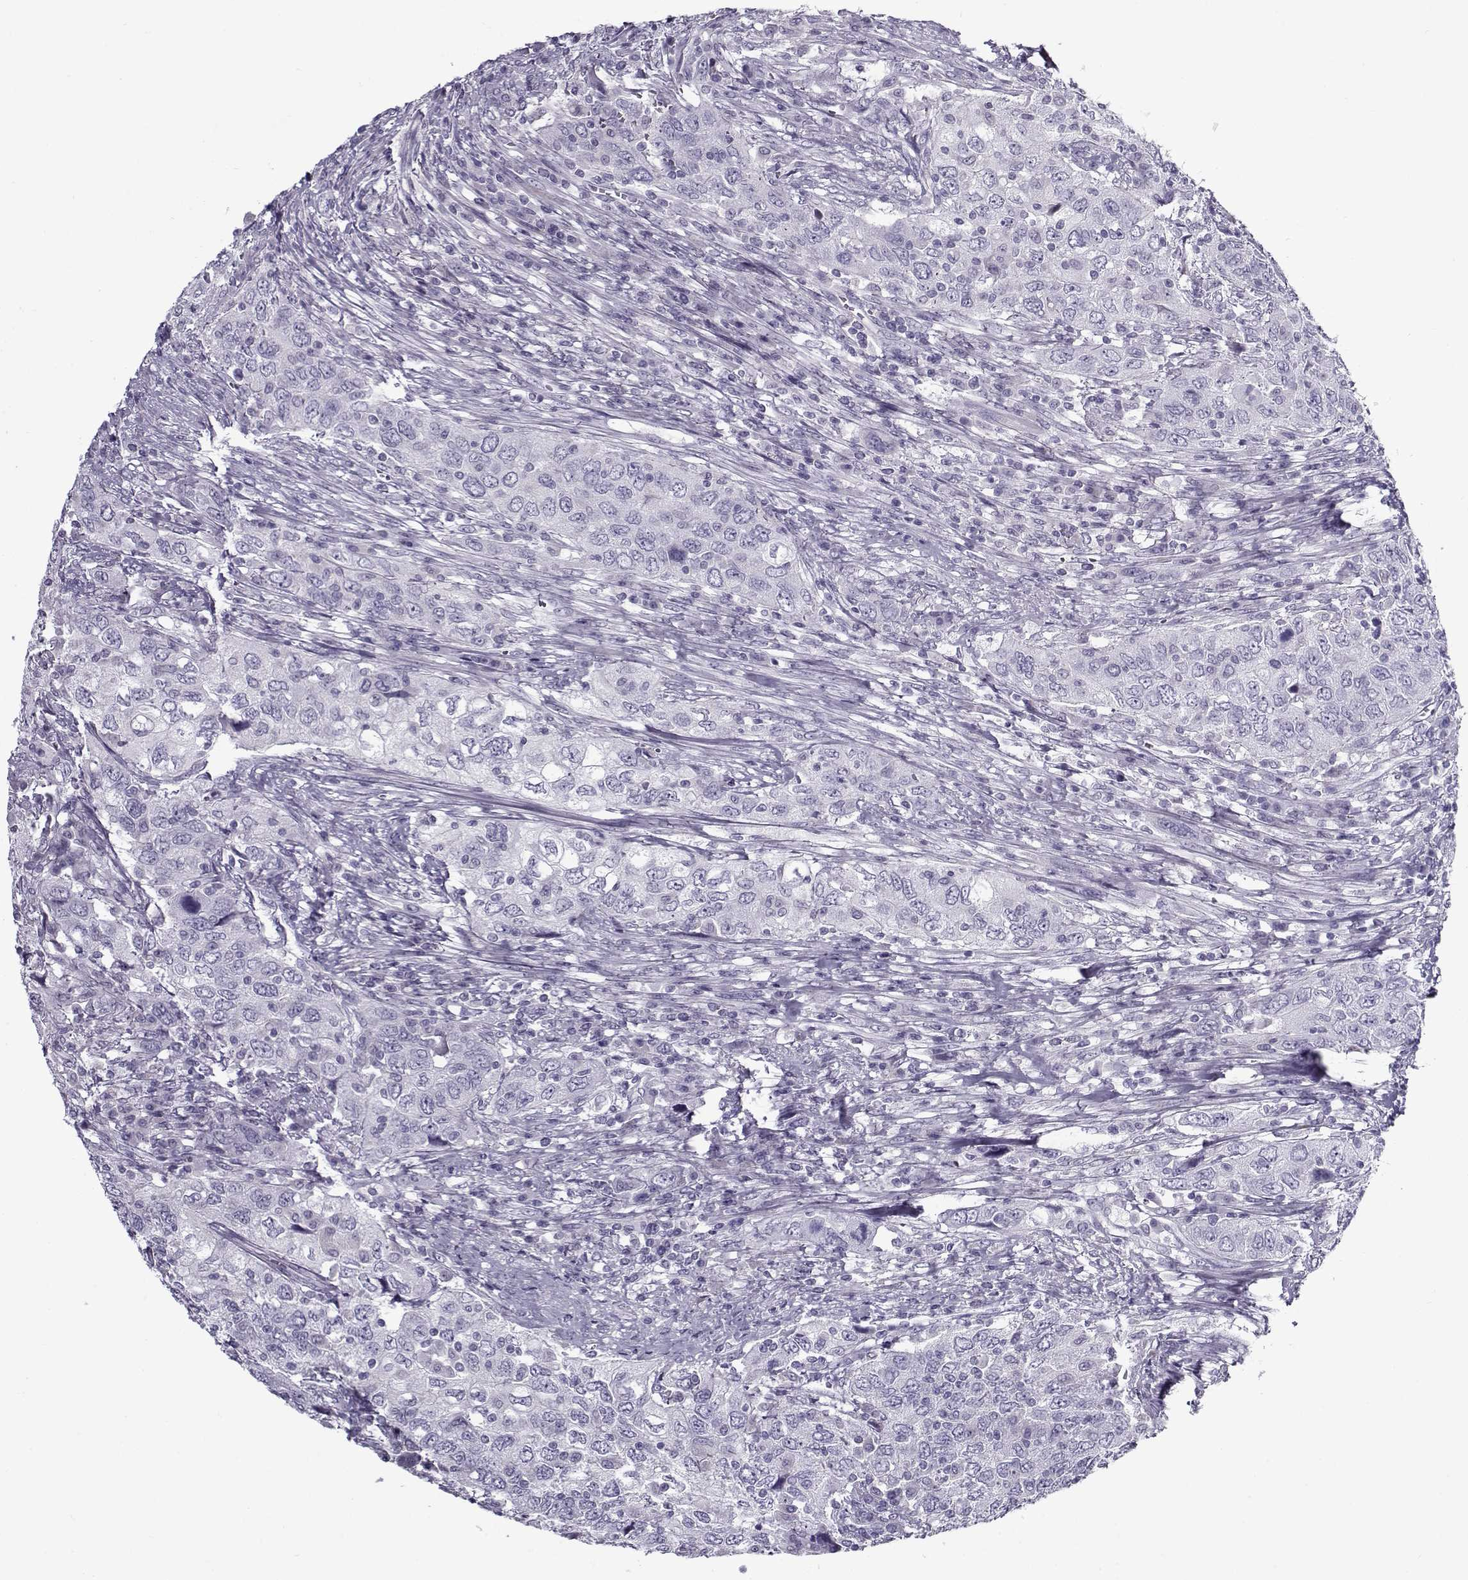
{"staining": {"intensity": "negative", "quantity": "none", "location": "none"}, "tissue": "urothelial cancer", "cell_type": "Tumor cells", "image_type": "cancer", "snomed": [{"axis": "morphology", "description": "Urothelial carcinoma, High grade"}, {"axis": "topography", "description": "Urinary bladder"}], "caption": "This is a histopathology image of IHC staining of urothelial cancer, which shows no staining in tumor cells.", "gene": "GAGE2A", "patient": {"sex": "male", "age": 76}}